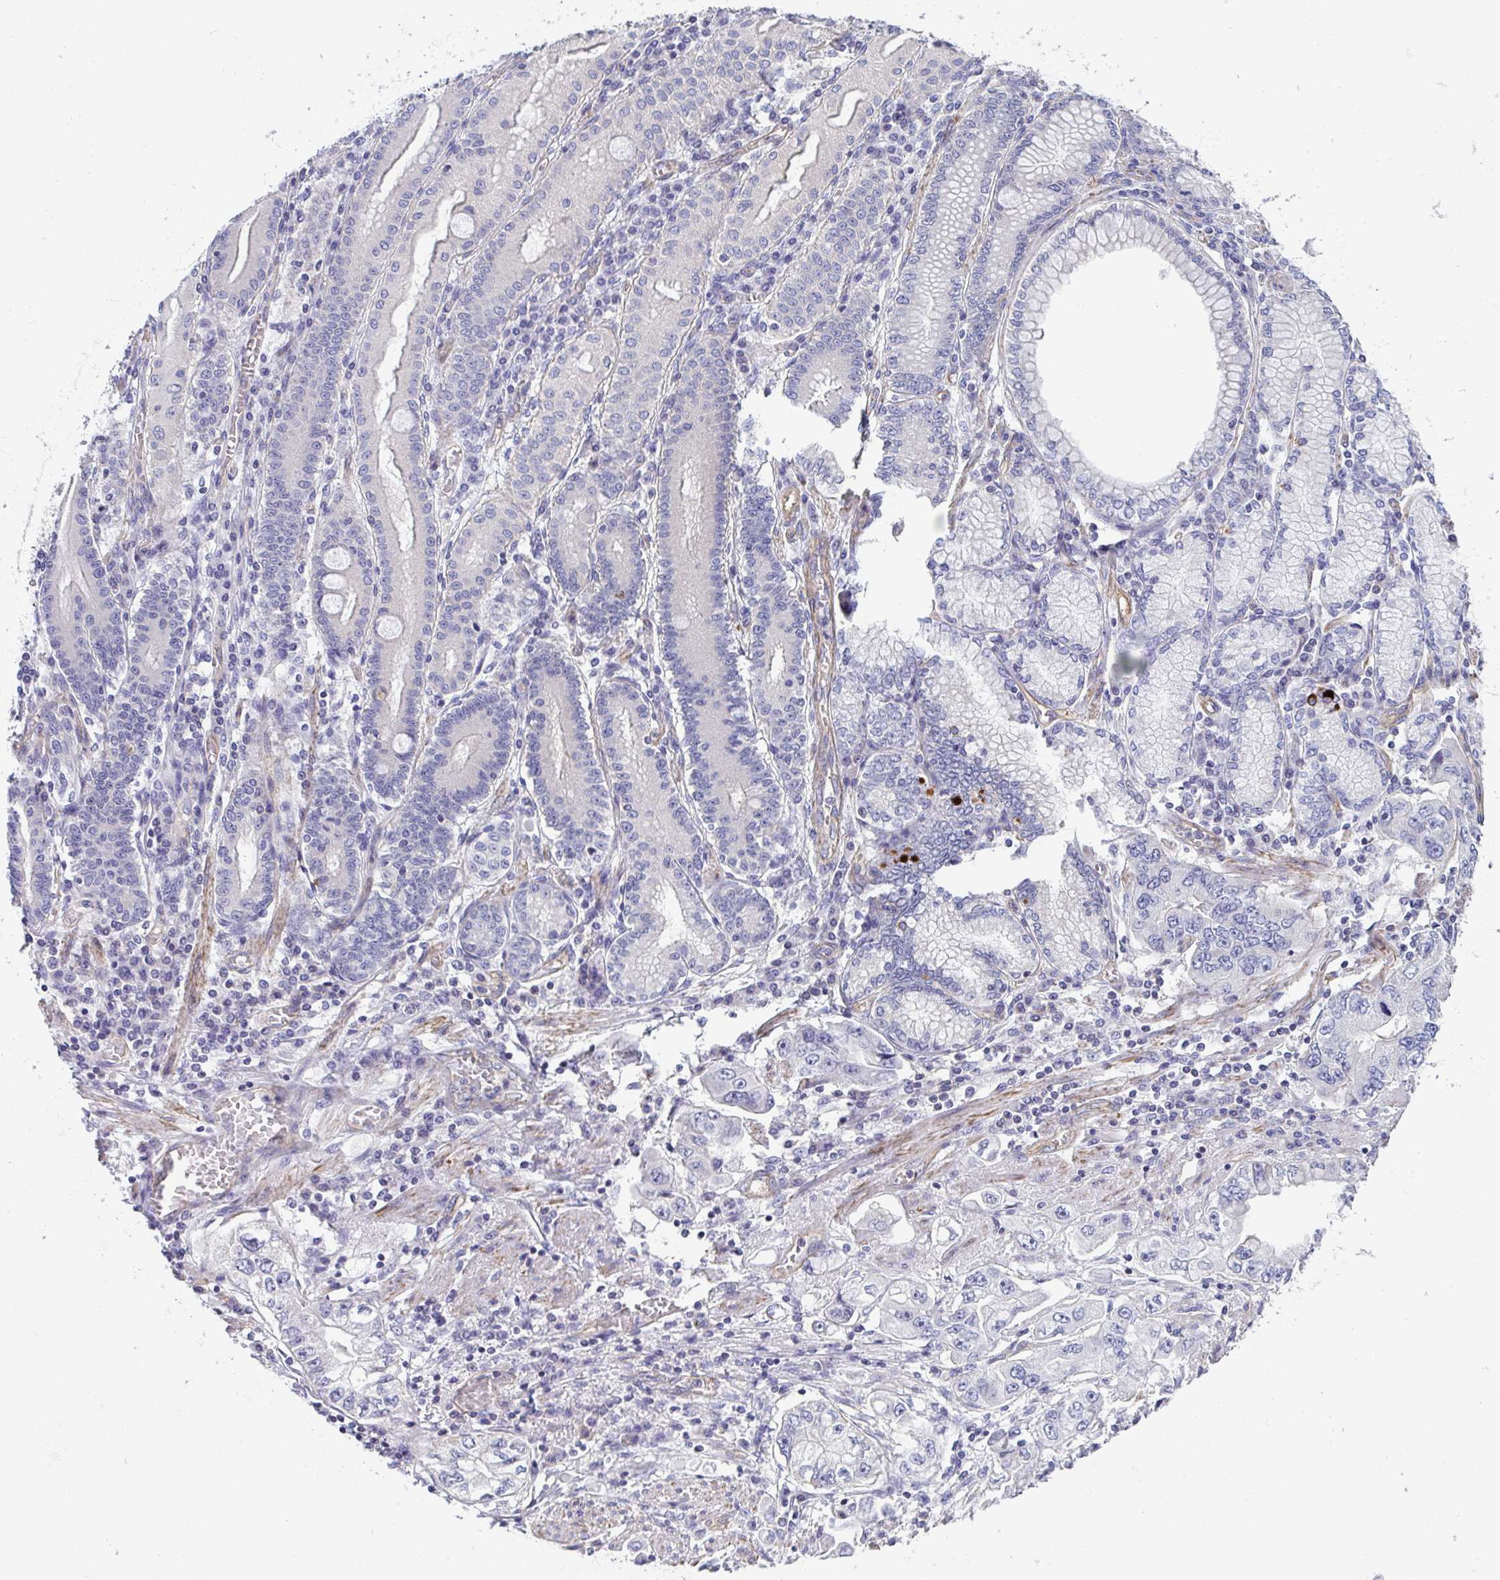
{"staining": {"intensity": "negative", "quantity": "none", "location": "none"}, "tissue": "stomach cancer", "cell_type": "Tumor cells", "image_type": "cancer", "snomed": [{"axis": "morphology", "description": "Adenocarcinoma, NOS"}, {"axis": "topography", "description": "Stomach, lower"}], "caption": "A micrograph of human stomach cancer (adenocarcinoma) is negative for staining in tumor cells.", "gene": "MYL12A", "patient": {"sex": "female", "age": 93}}